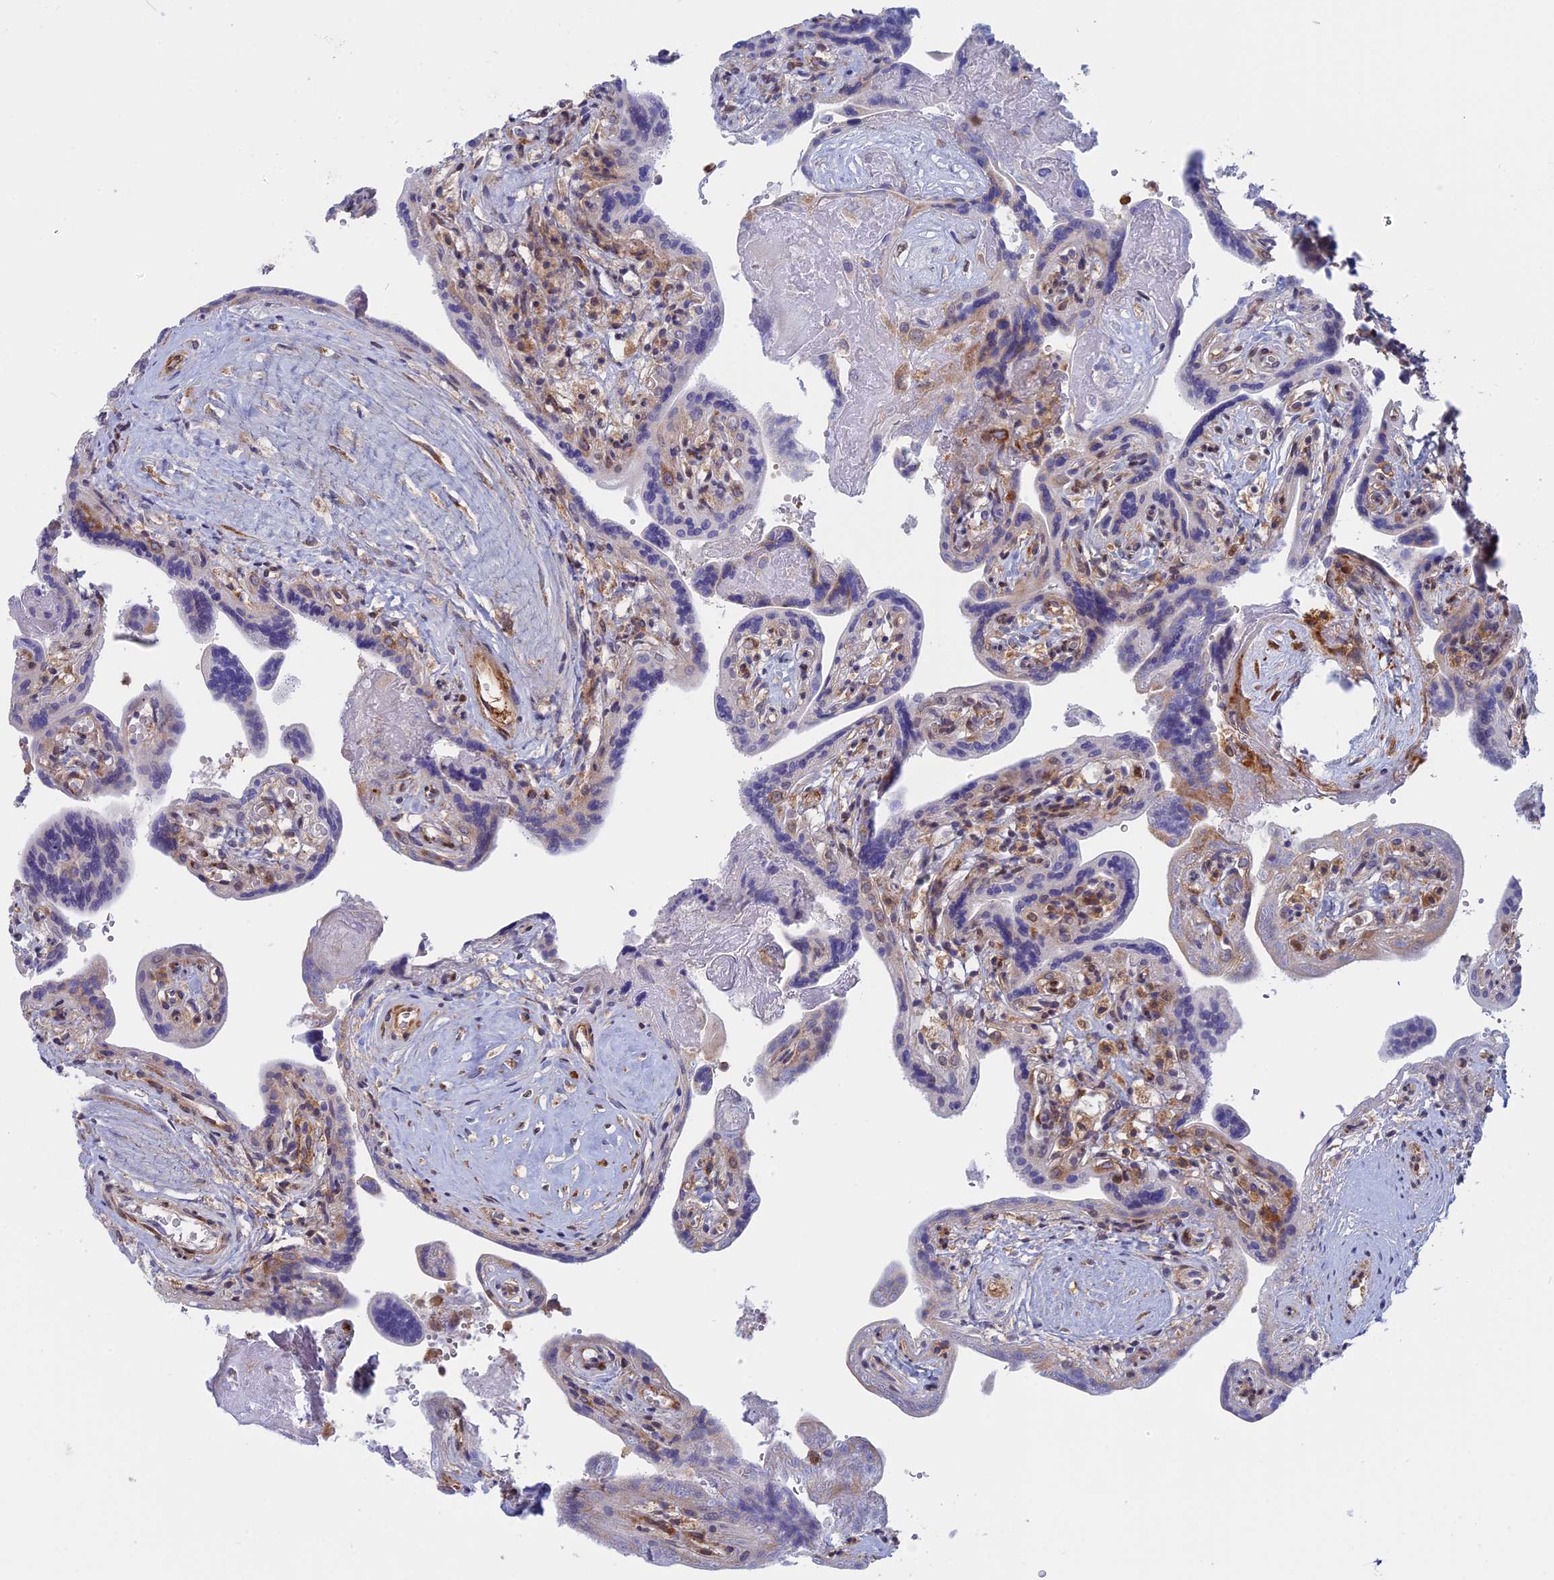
{"staining": {"intensity": "negative", "quantity": "none", "location": "none"}, "tissue": "placenta", "cell_type": "Trophoblastic cells", "image_type": "normal", "snomed": [{"axis": "morphology", "description": "Normal tissue, NOS"}, {"axis": "topography", "description": "Placenta"}], "caption": "The immunohistochemistry photomicrograph has no significant expression in trophoblastic cells of placenta. (Immunohistochemistry, brightfield microscopy, high magnification).", "gene": "GMIP", "patient": {"sex": "female", "age": 37}}